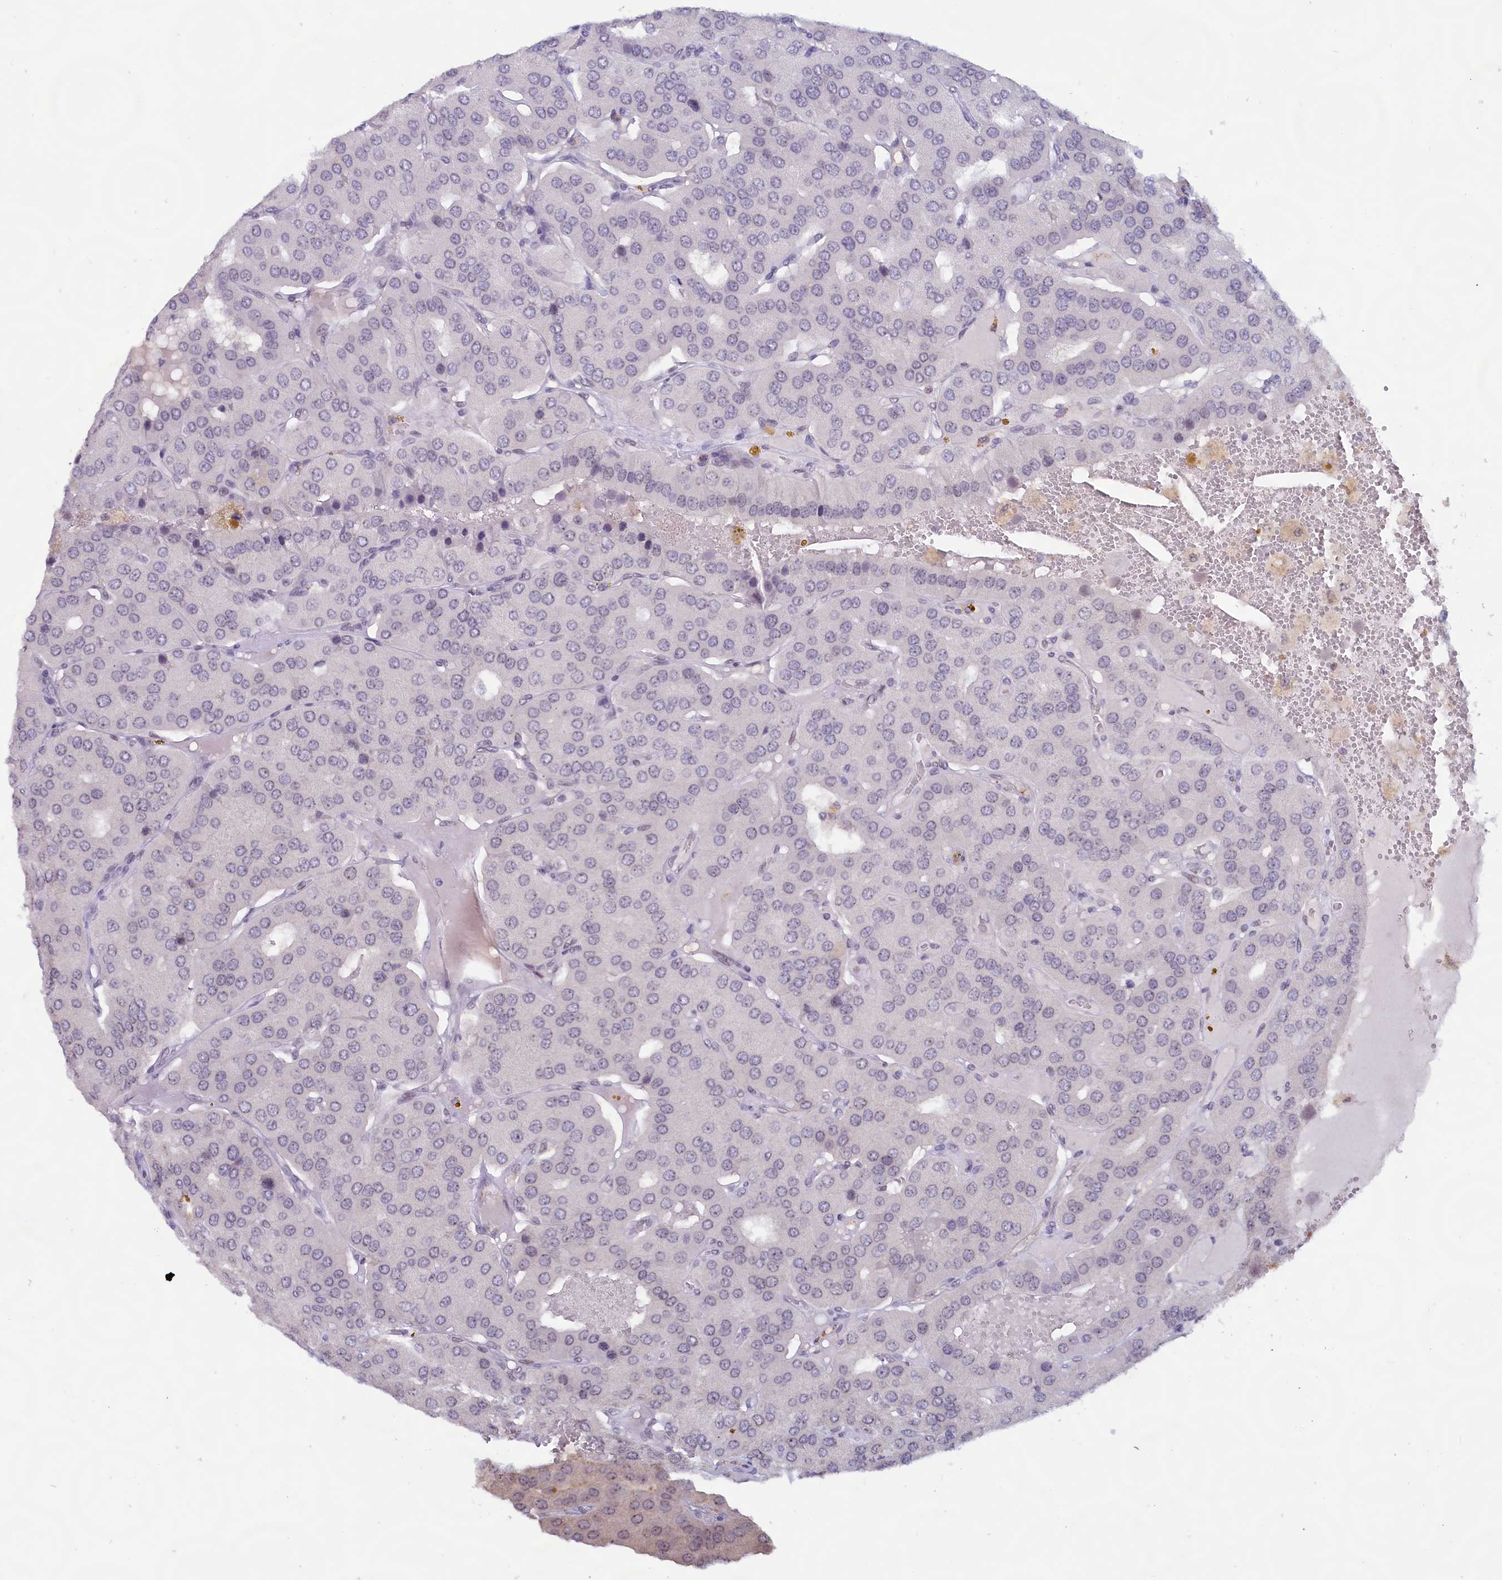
{"staining": {"intensity": "negative", "quantity": "none", "location": "none"}, "tissue": "parathyroid gland", "cell_type": "Glandular cells", "image_type": "normal", "snomed": [{"axis": "morphology", "description": "Normal tissue, NOS"}, {"axis": "morphology", "description": "Adenoma, NOS"}, {"axis": "topography", "description": "Parathyroid gland"}], "caption": "IHC histopathology image of unremarkable human parathyroid gland stained for a protein (brown), which shows no positivity in glandular cells.", "gene": "C1D", "patient": {"sex": "female", "age": 86}}